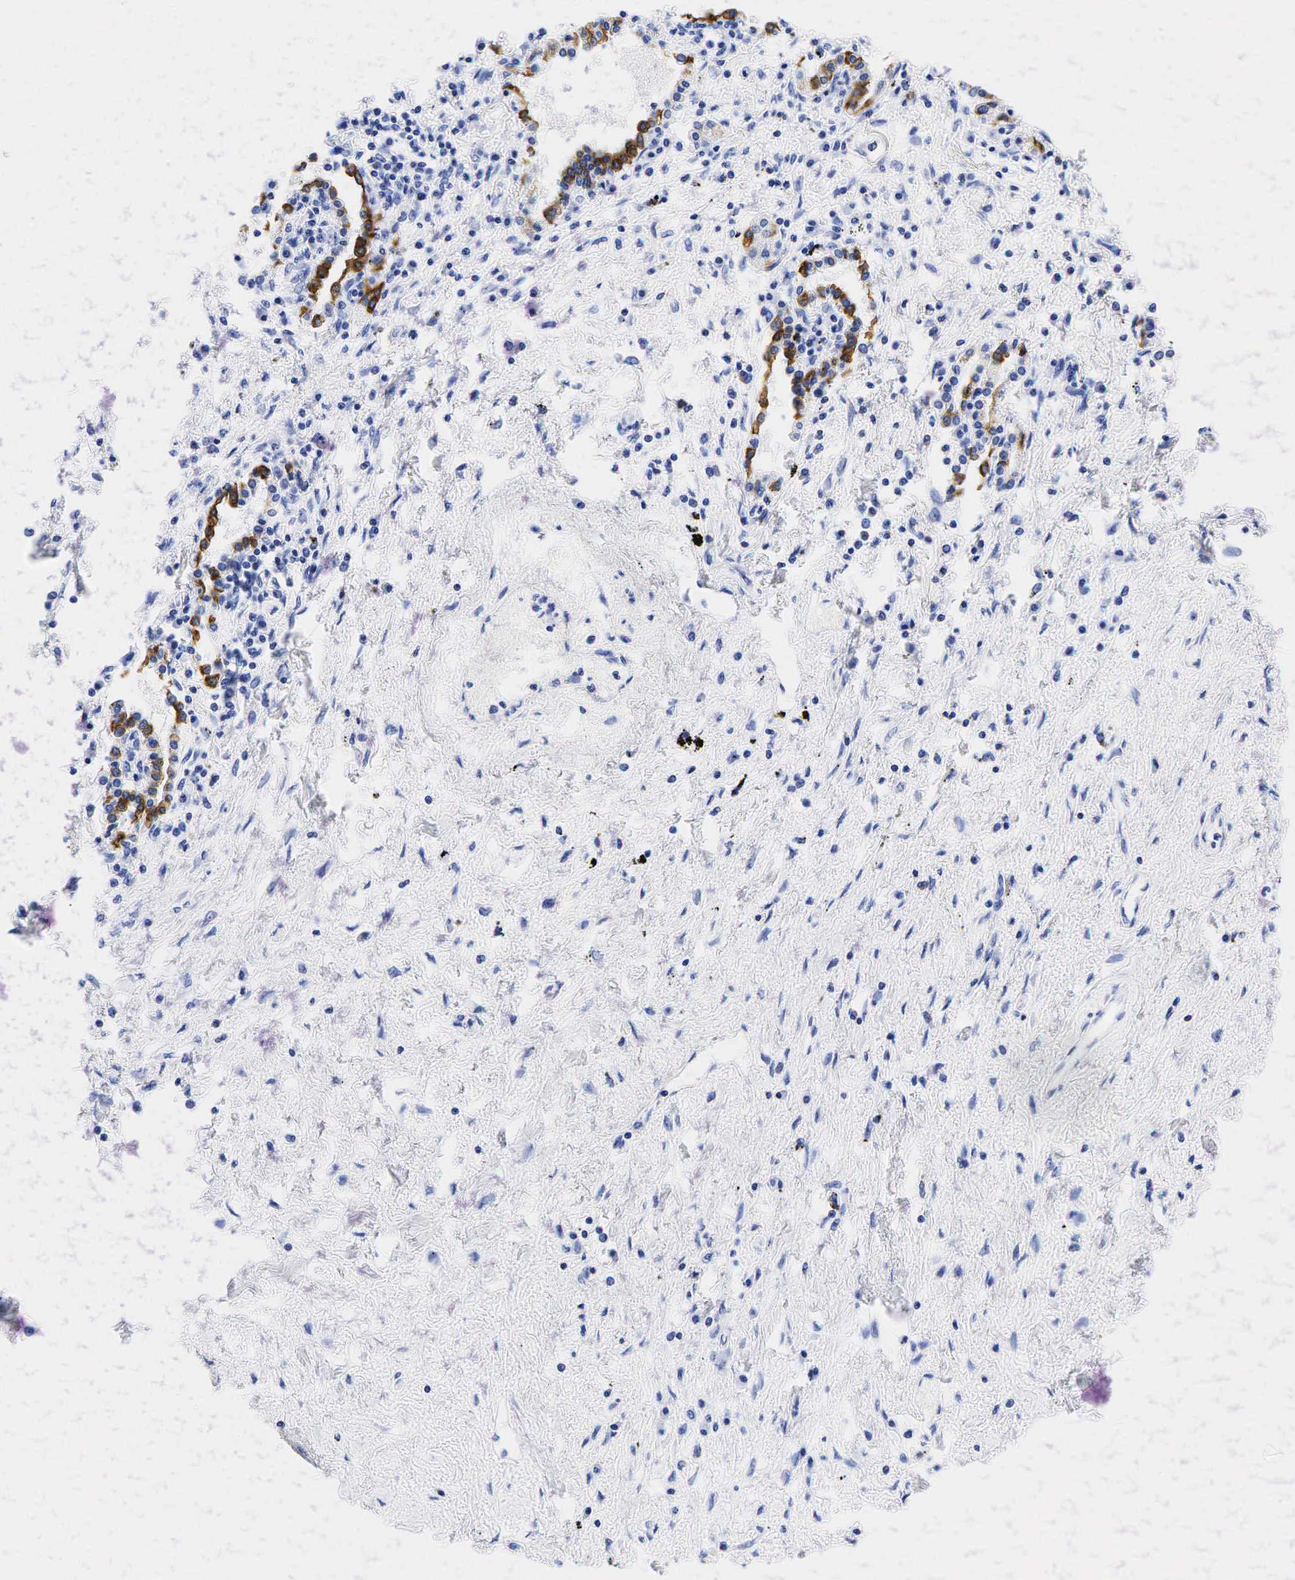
{"staining": {"intensity": "moderate", "quantity": "25%-75%", "location": "cytoplasmic/membranous"}, "tissue": "lung cancer", "cell_type": "Tumor cells", "image_type": "cancer", "snomed": [{"axis": "morphology", "description": "Adenocarcinoma, NOS"}, {"axis": "topography", "description": "Lung"}], "caption": "Protein staining of lung adenocarcinoma tissue demonstrates moderate cytoplasmic/membranous staining in about 25%-75% of tumor cells. The protein of interest is shown in brown color, while the nuclei are stained blue.", "gene": "KRT19", "patient": {"sex": "male", "age": 60}}